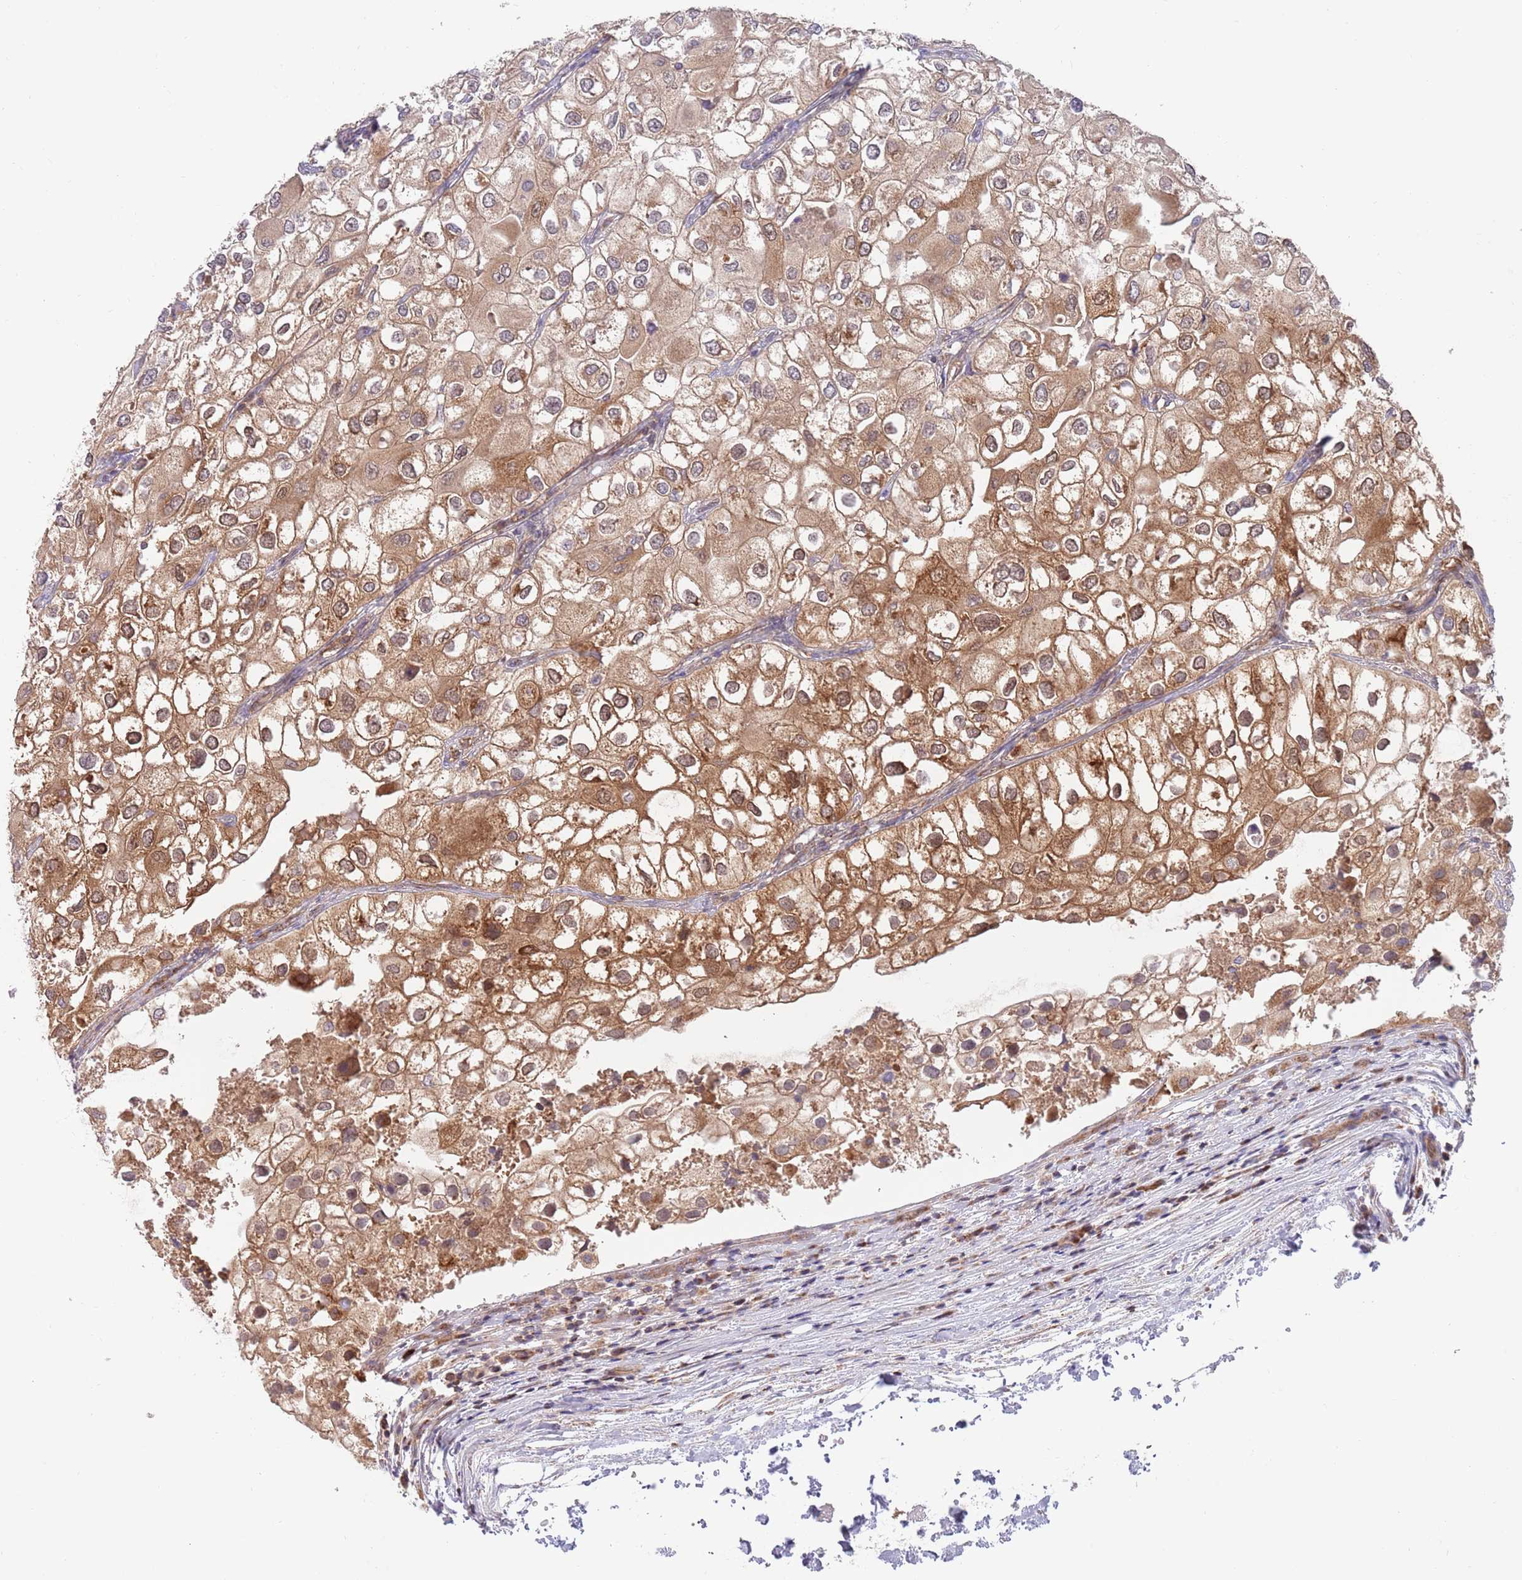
{"staining": {"intensity": "moderate", "quantity": "25%-75%", "location": "cytoplasmic/membranous"}, "tissue": "urothelial cancer", "cell_type": "Tumor cells", "image_type": "cancer", "snomed": [{"axis": "morphology", "description": "Urothelial carcinoma, High grade"}, {"axis": "topography", "description": "Urinary bladder"}], "caption": "Immunohistochemistry (IHC) image of urothelial cancer stained for a protein (brown), which displays medium levels of moderate cytoplasmic/membranous positivity in approximately 25%-75% of tumor cells.", "gene": "GUK1", "patient": {"sex": "male", "age": 64}}